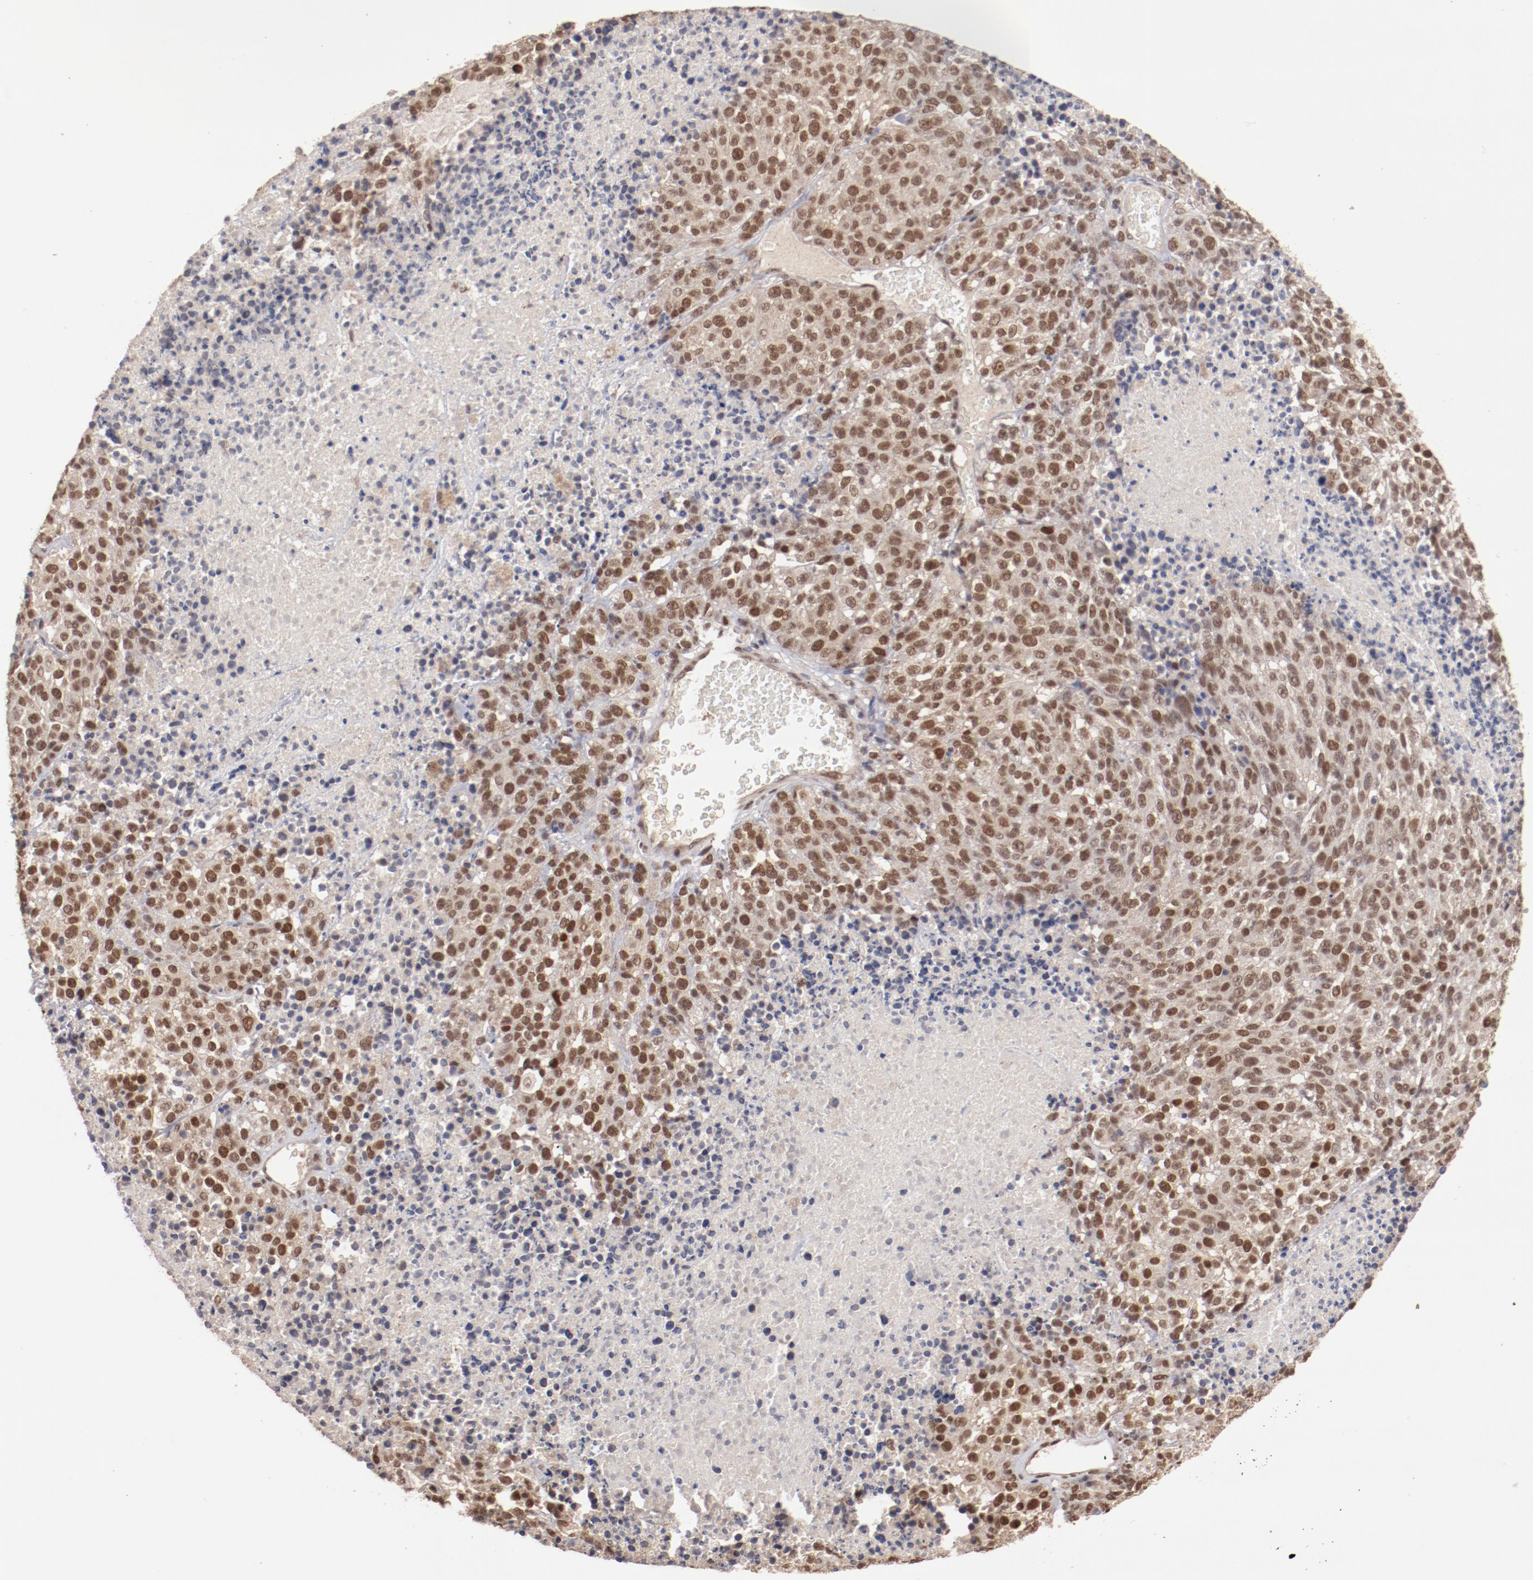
{"staining": {"intensity": "moderate", "quantity": ">75%", "location": "cytoplasmic/membranous,nuclear"}, "tissue": "melanoma", "cell_type": "Tumor cells", "image_type": "cancer", "snomed": [{"axis": "morphology", "description": "Malignant melanoma, Metastatic site"}, {"axis": "topography", "description": "Cerebral cortex"}], "caption": "Tumor cells show moderate cytoplasmic/membranous and nuclear positivity in about >75% of cells in malignant melanoma (metastatic site). The protein is stained brown, and the nuclei are stained in blue (DAB (3,3'-diaminobenzidine) IHC with brightfield microscopy, high magnification).", "gene": "CLOCK", "patient": {"sex": "female", "age": 52}}